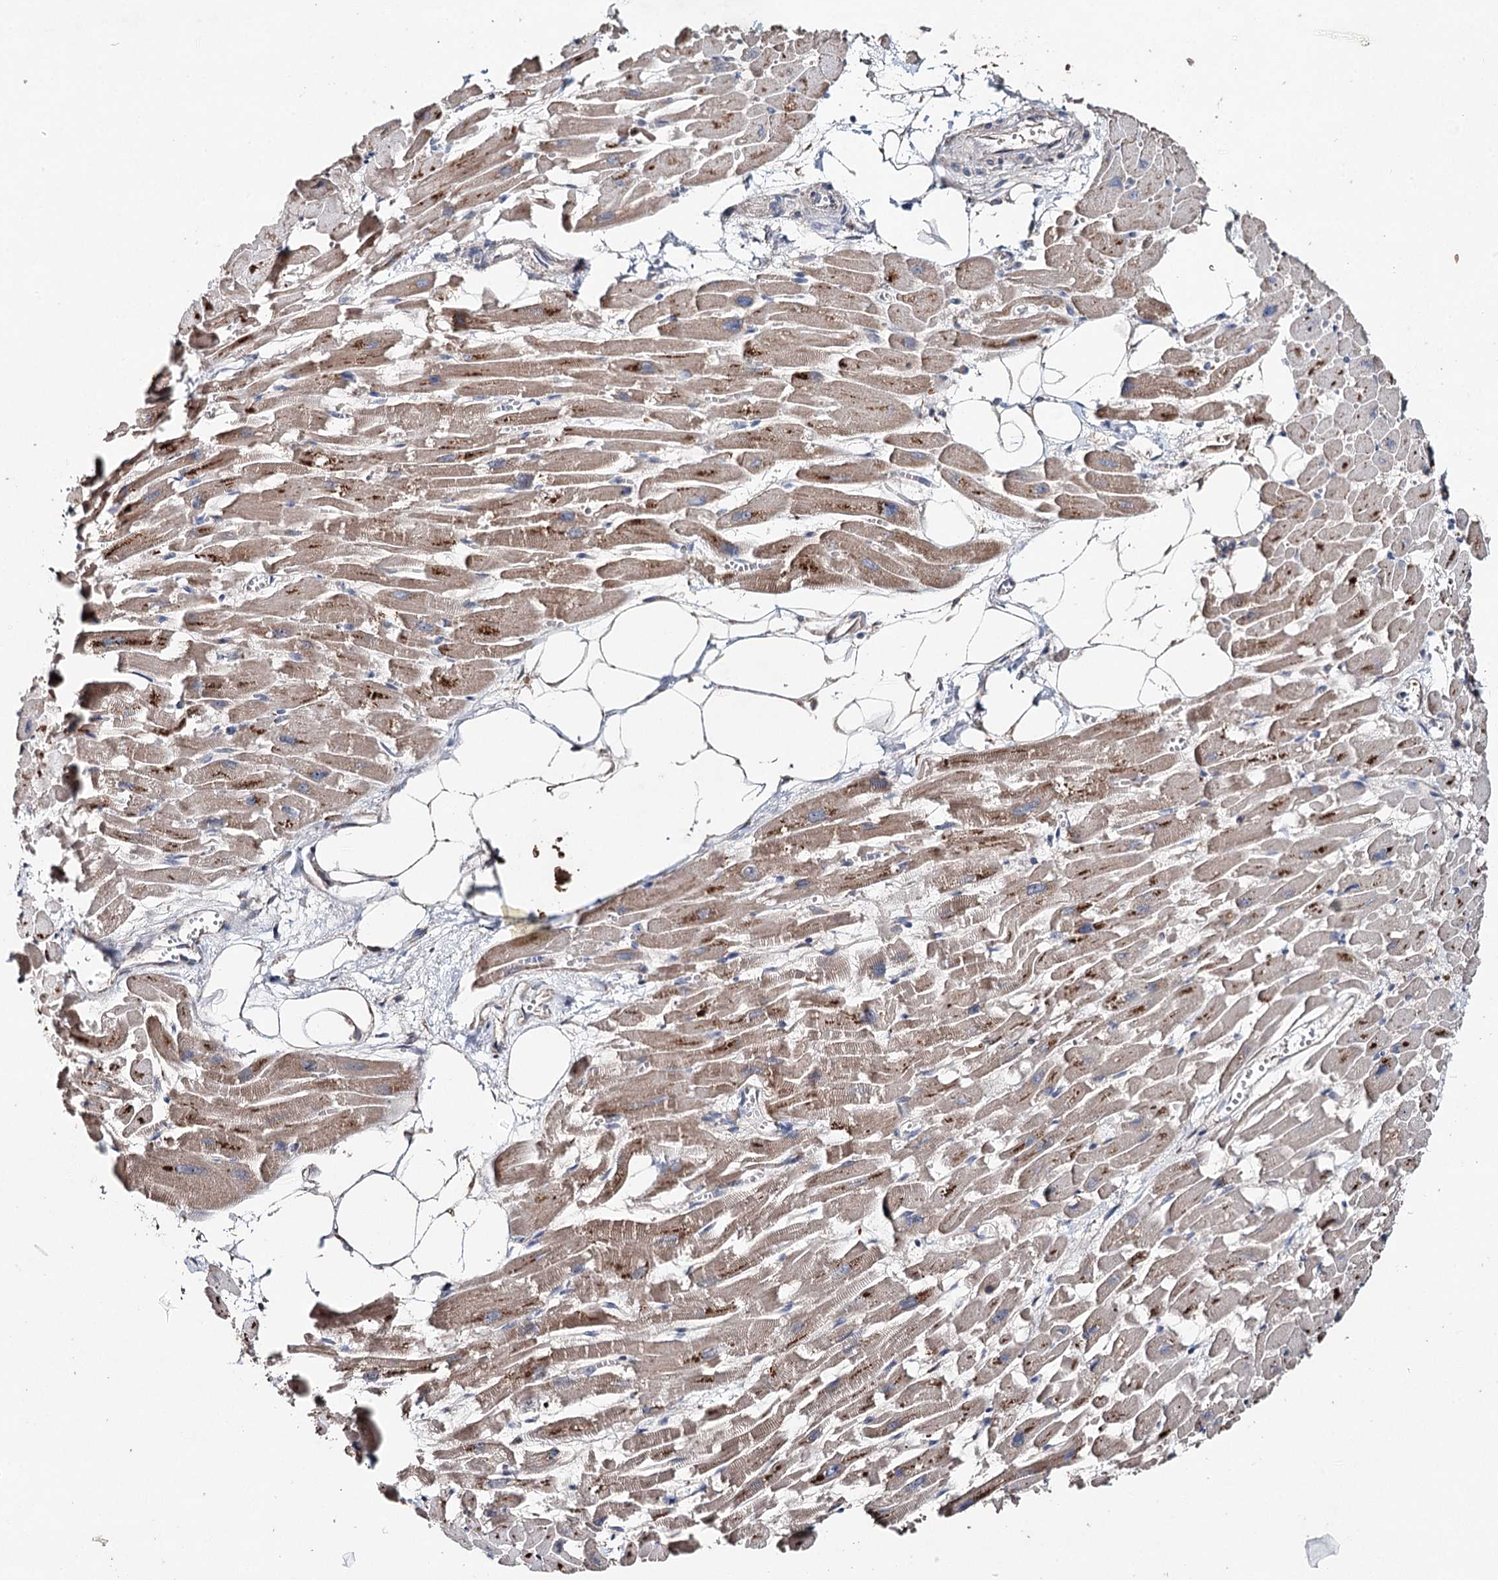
{"staining": {"intensity": "moderate", "quantity": ">75%", "location": "cytoplasmic/membranous"}, "tissue": "heart muscle", "cell_type": "Cardiomyocytes", "image_type": "normal", "snomed": [{"axis": "morphology", "description": "Normal tissue, NOS"}, {"axis": "topography", "description": "Heart"}], "caption": "Cardiomyocytes exhibit moderate cytoplasmic/membranous expression in approximately >75% of cells in unremarkable heart muscle. The protein of interest is shown in brown color, while the nuclei are stained blue.", "gene": "NOPCHAP1", "patient": {"sex": "female", "age": 64}}